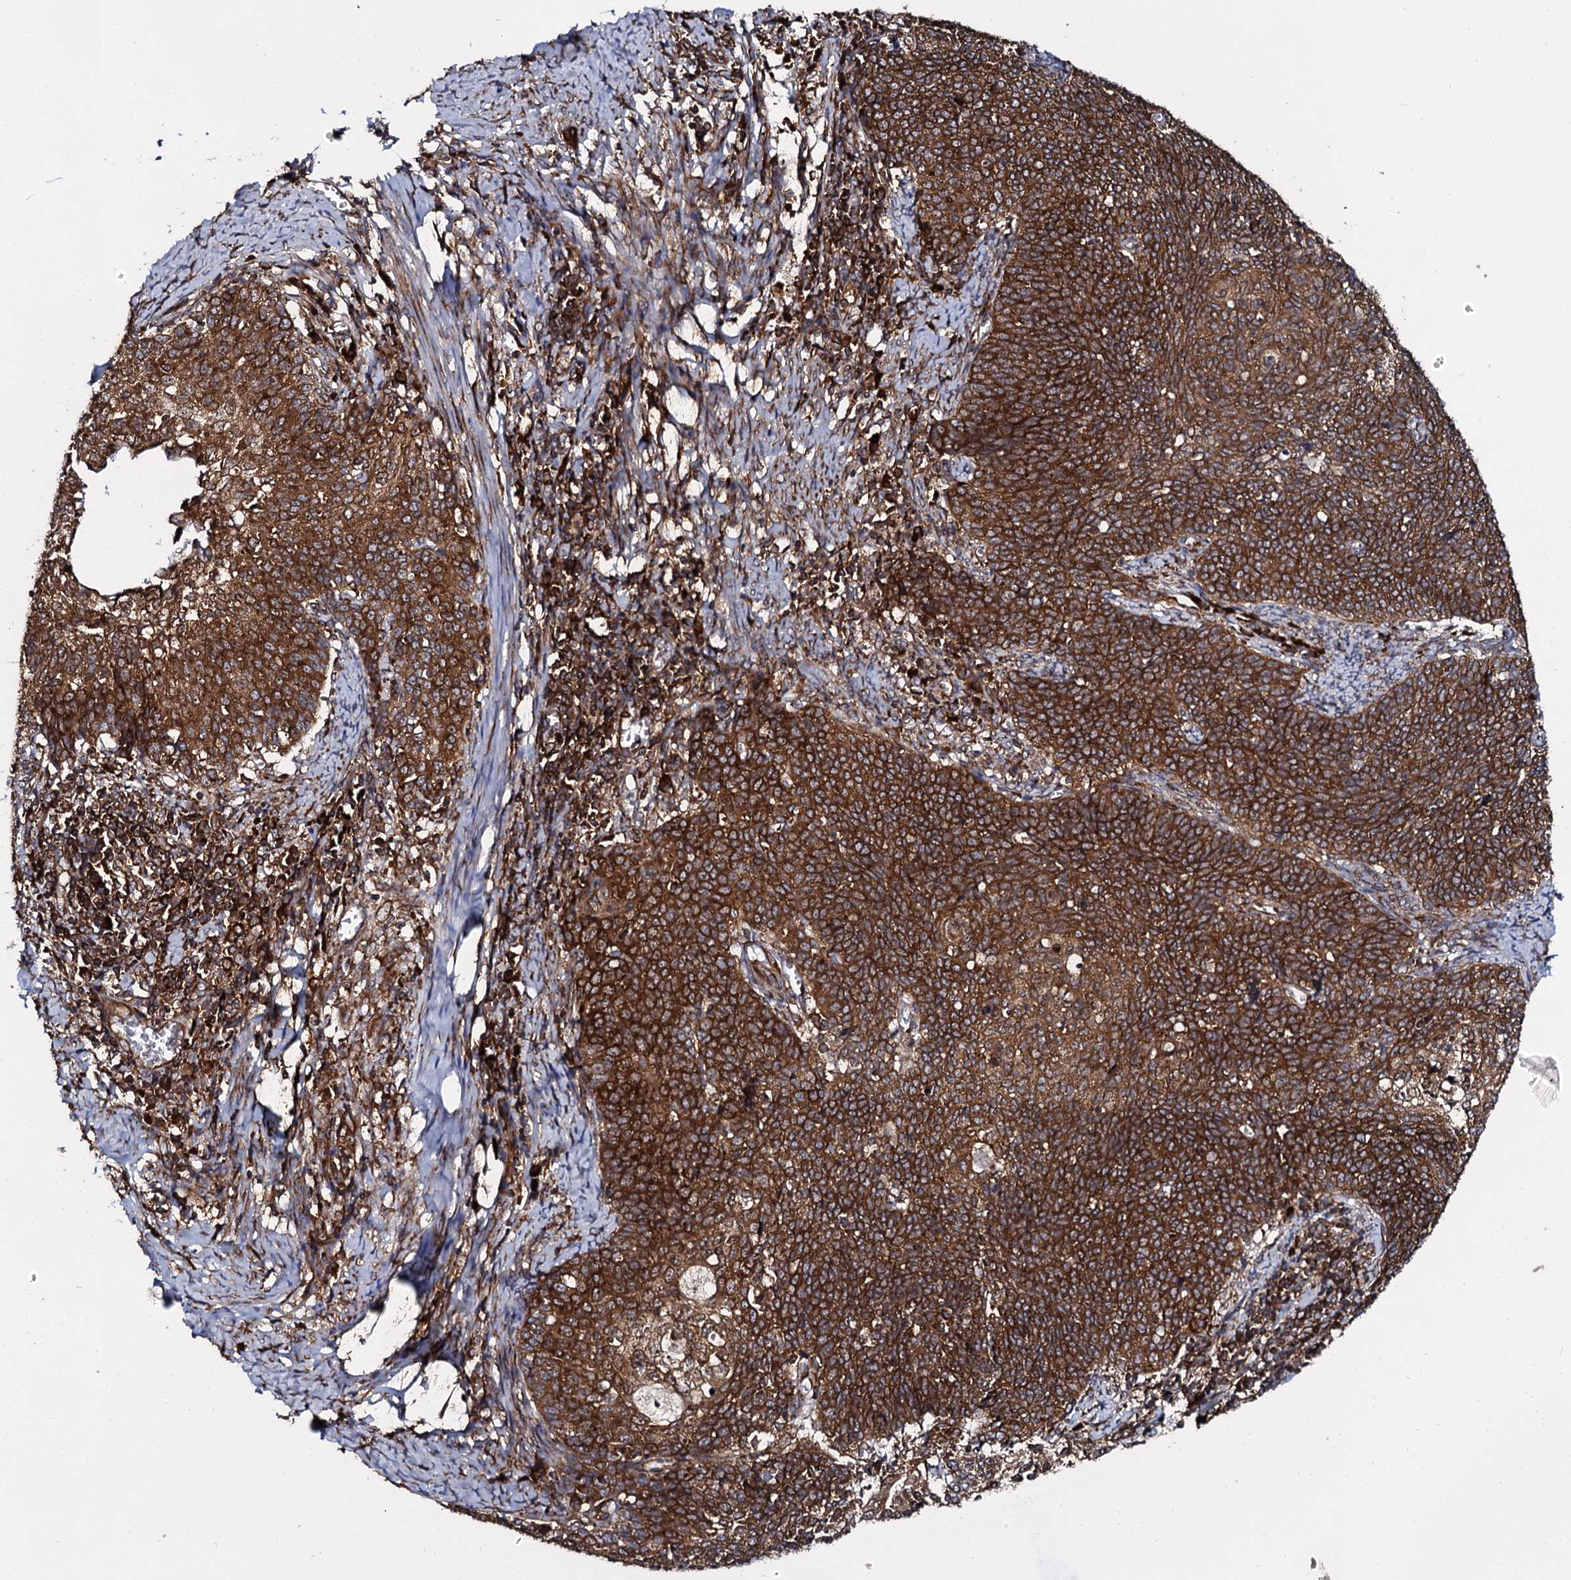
{"staining": {"intensity": "strong", "quantity": ">75%", "location": "cytoplasmic/membranous"}, "tissue": "cervical cancer", "cell_type": "Tumor cells", "image_type": "cancer", "snomed": [{"axis": "morphology", "description": "Squamous cell carcinoma, NOS"}, {"axis": "topography", "description": "Cervix"}], "caption": "High-magnification brightfield microscopy of squamous cell carcinoma (cervical) stained with DAB (3,3'-diaminobenzidine) (brown) and counterstained with hematoxylin (blue). tumor cells exhibit strong cytoplasmic/membranous expression is seen in about>75% of cells.", "gene": "SPTY2D1", "patient": {"sex": "female", "age": 39}}